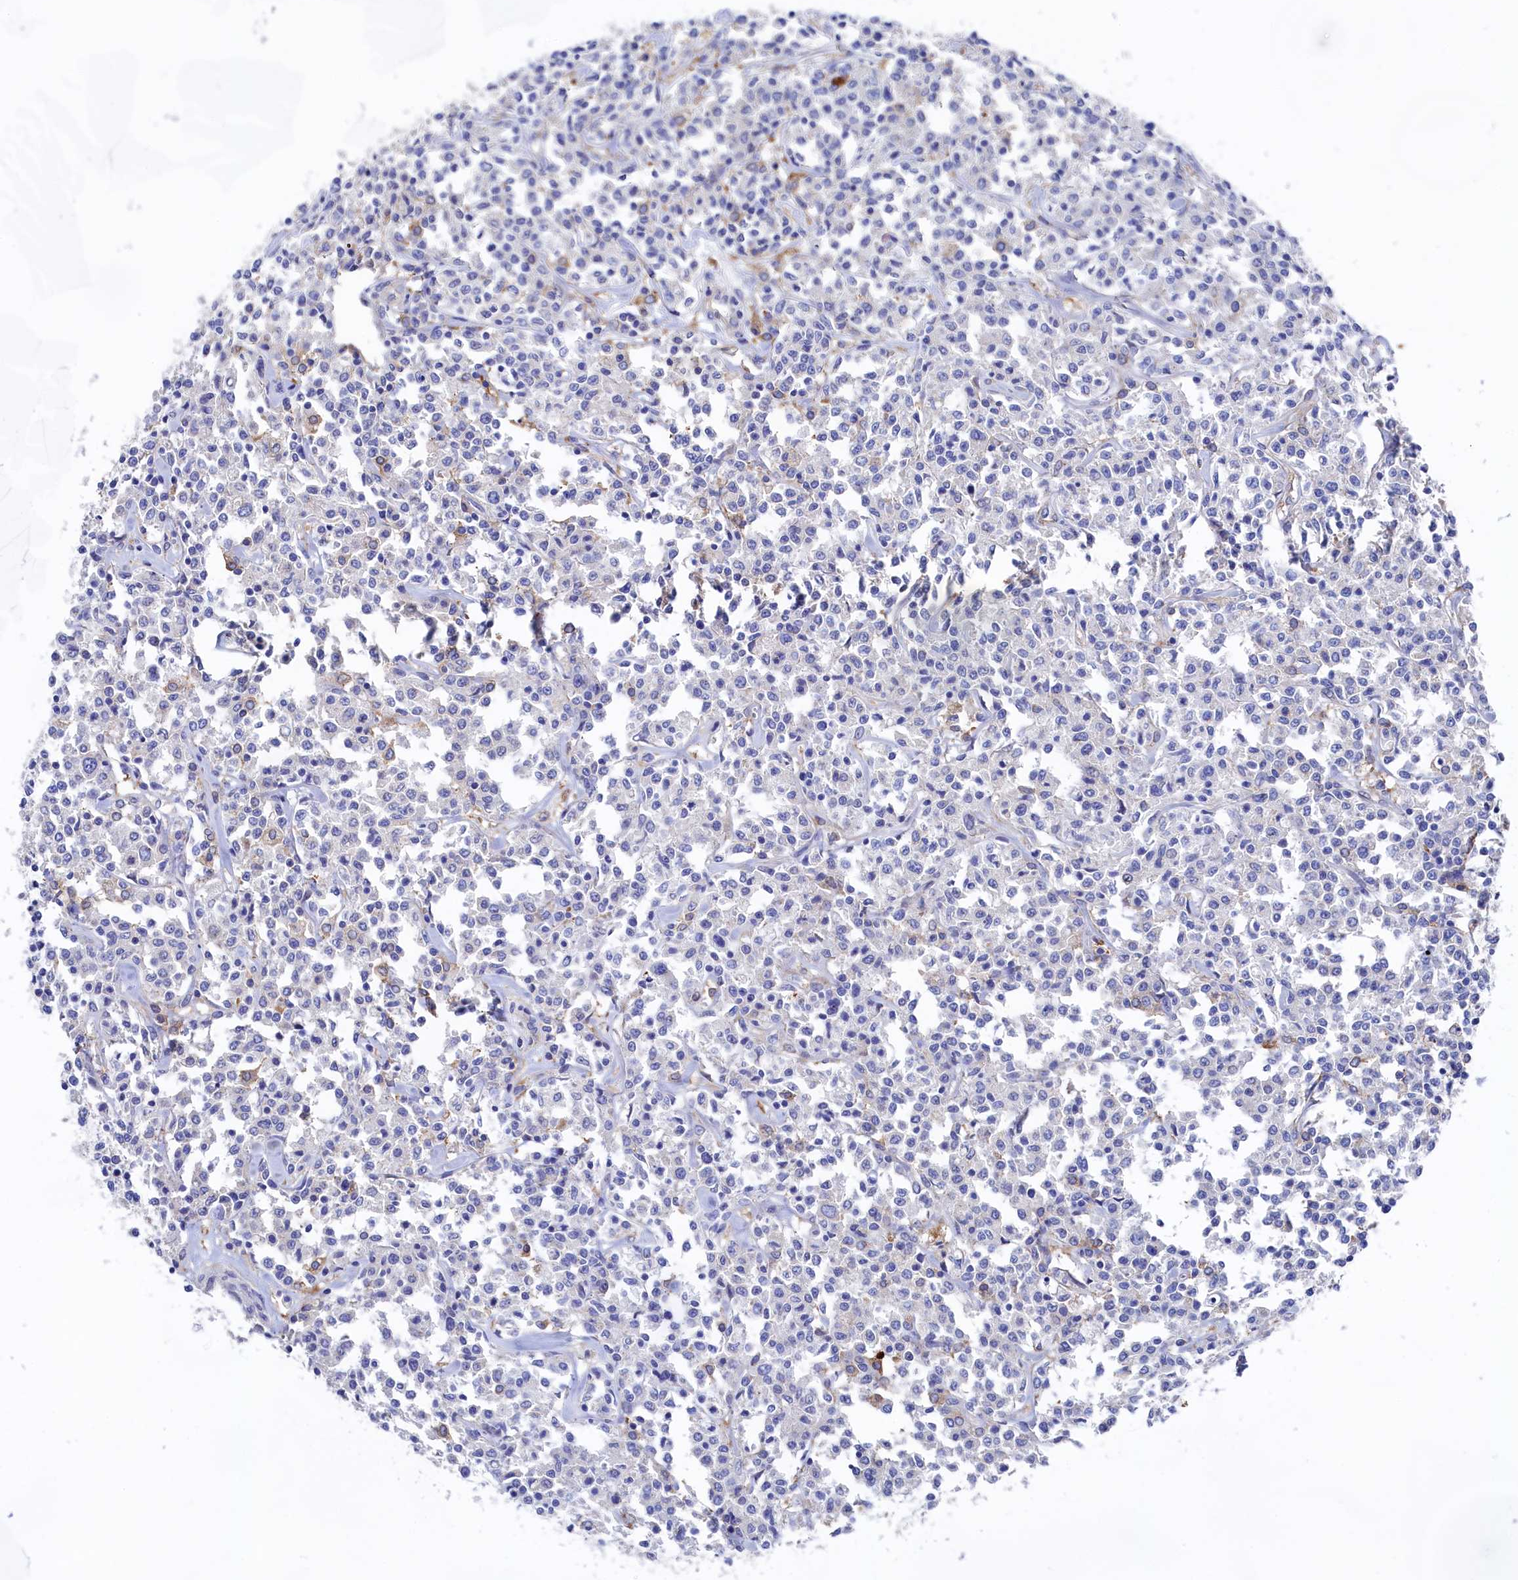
{"staining": {"intensity": "negative", "quantity": "none", "location": "none"}, "tissue": "lymphoma", "cell_type": "Tumor cells", "image_type": "cancer", "snomed": [{"axis": "morphology", "description": "Malignant lymphoma, non-Hodgkin's type, Low grade"}, {"axis": "topography", "description": "Small intestine"}], "caption": "High magnification brightfield microscopy of lymphoma stained with DAB (brown) and counterstained with hematoxylin (blue): tumor cells show no significant expression.", "gene": "C12orf73", "patient": {"sex": "female", "age": 59}}